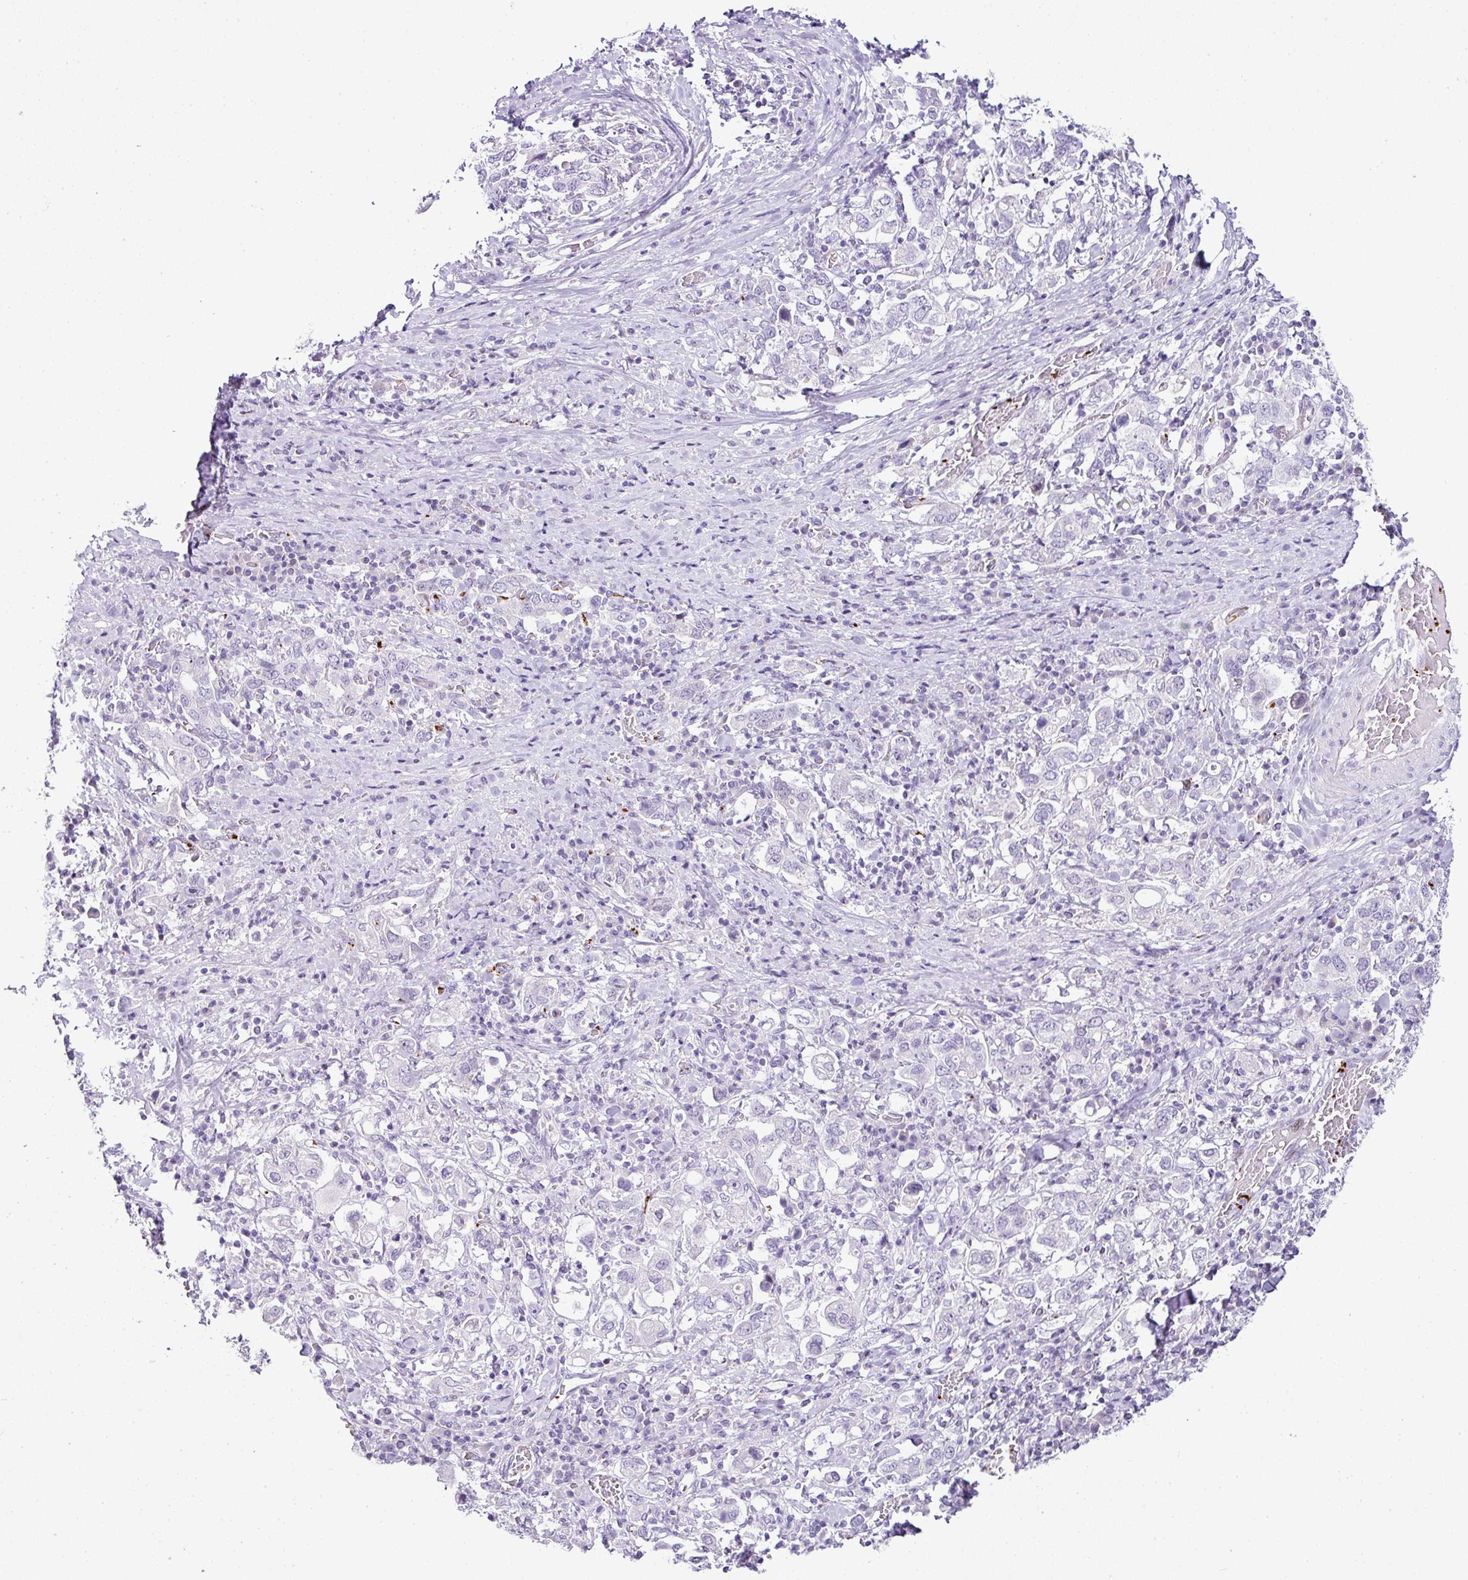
{"staining": {"intensity": "negative", "quantity": "none", "location": "none"}, "tissue": "stomach cancer", "cell_type": "Tumor cells", "image_type": "cancer", "snomed": [{"axis": "morphology", "description": "Adenocarcinoma, NOS"}, {"axis": "topography", "description": "Stomach, upper"}, {"axis": "topography", "description": "Stomach"}], "caption": "DAB (3,3'-diaminobenzidine) immunohistochemical staining of stomach cancer (adenocarcinoma) exhibits no significant staining in tumor cells.", "gene": "CMTM5", "patient": {"sex": "male", "age": 62}}